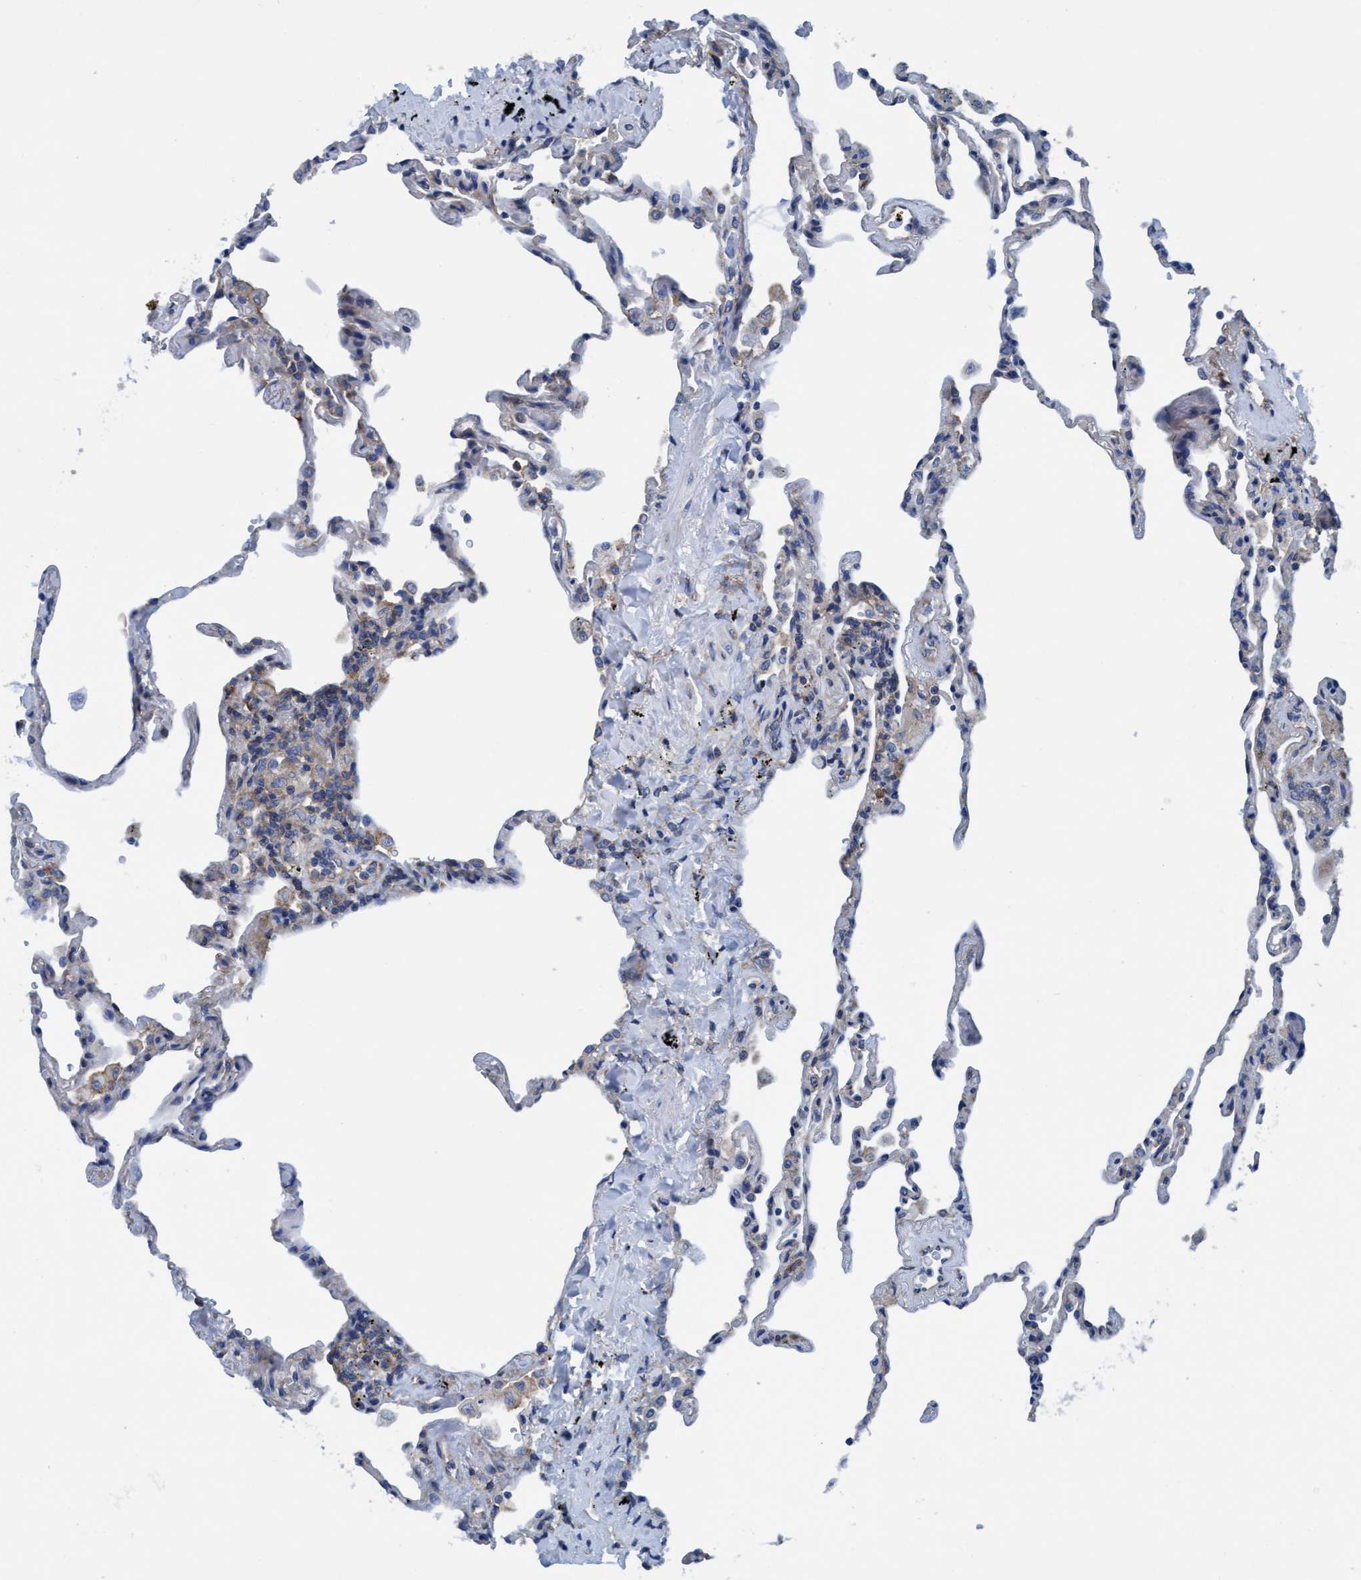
{"staining": {"intensity": "negative", "quantity": "none", "location": "none"}, "tissue": "lung", "cell_type": "Alveolar cells", "image_type": "normal", "snomed": [{"axis": "morphology", "description": "Normal tissue, NOS"}, {"axis": "topography", "description": "Lung"}], "caption": "High power microscopy photomicrograph of an immunohistochemistry (IHC) image of normal lung, revealing no significant positivity in alveolar cells. (DAB immunohistochemistry (IHC) with hematoxylin counter stain).", "gene": "NMT1", "patient": {"sex": "male", "age": 59}}